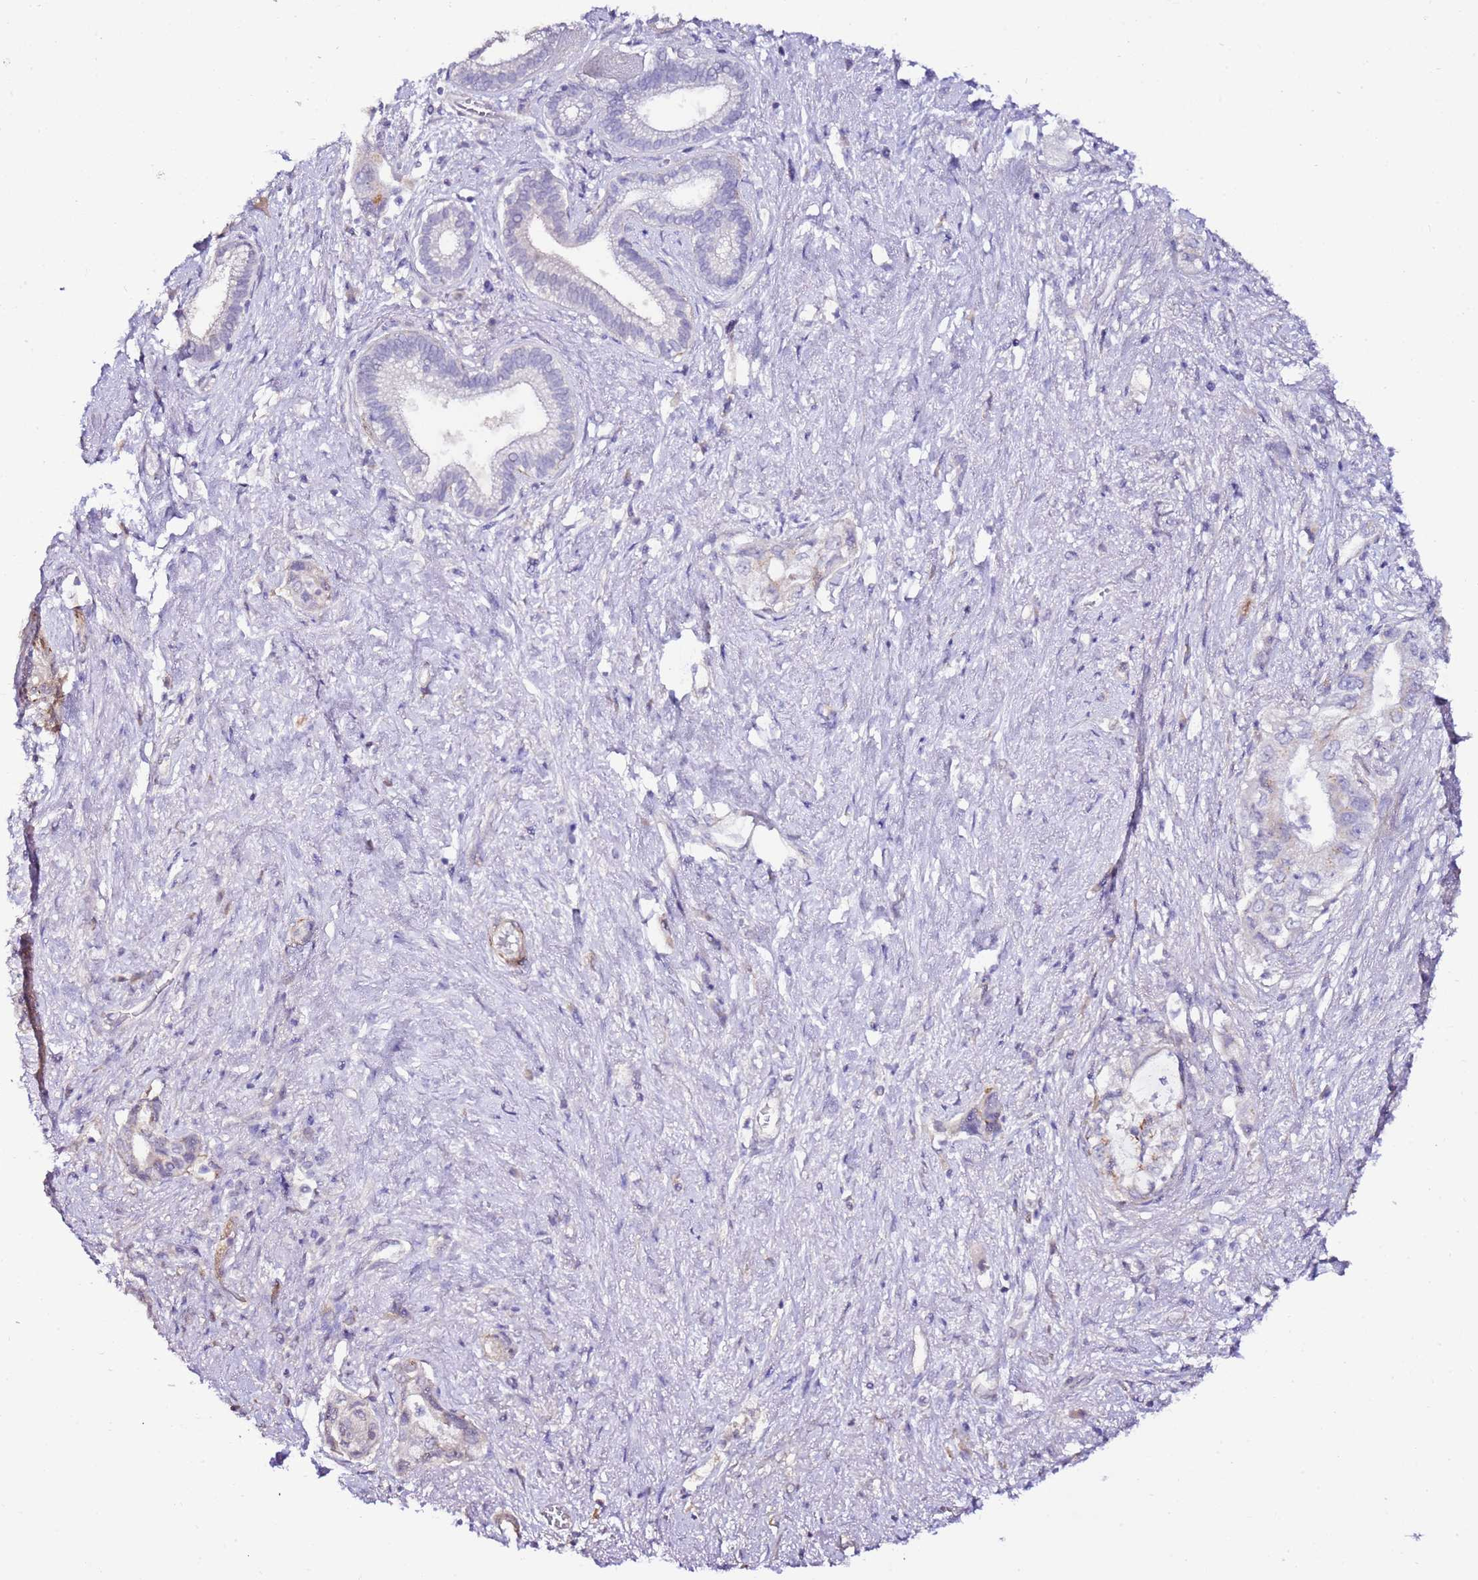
{"staining": {"intensity": "negative", "quantity": "none", "location": "none"}, "tissue": "pancreatic cancer", "cell_type": "Tumor cells", "image_type": "cancer", "snomed": [{"axis": "morphology", "description": "Adenocarcinoma, NOS"}, {"axis": "topography", "description": "Pancreas"}], "caption": "Immunohistochemistry (IHC) of human pancreatic adenocarcinoma shows no expression in tumor cells.", "gene": "ART5", "patient": {"sex": "female", "age": 73}}